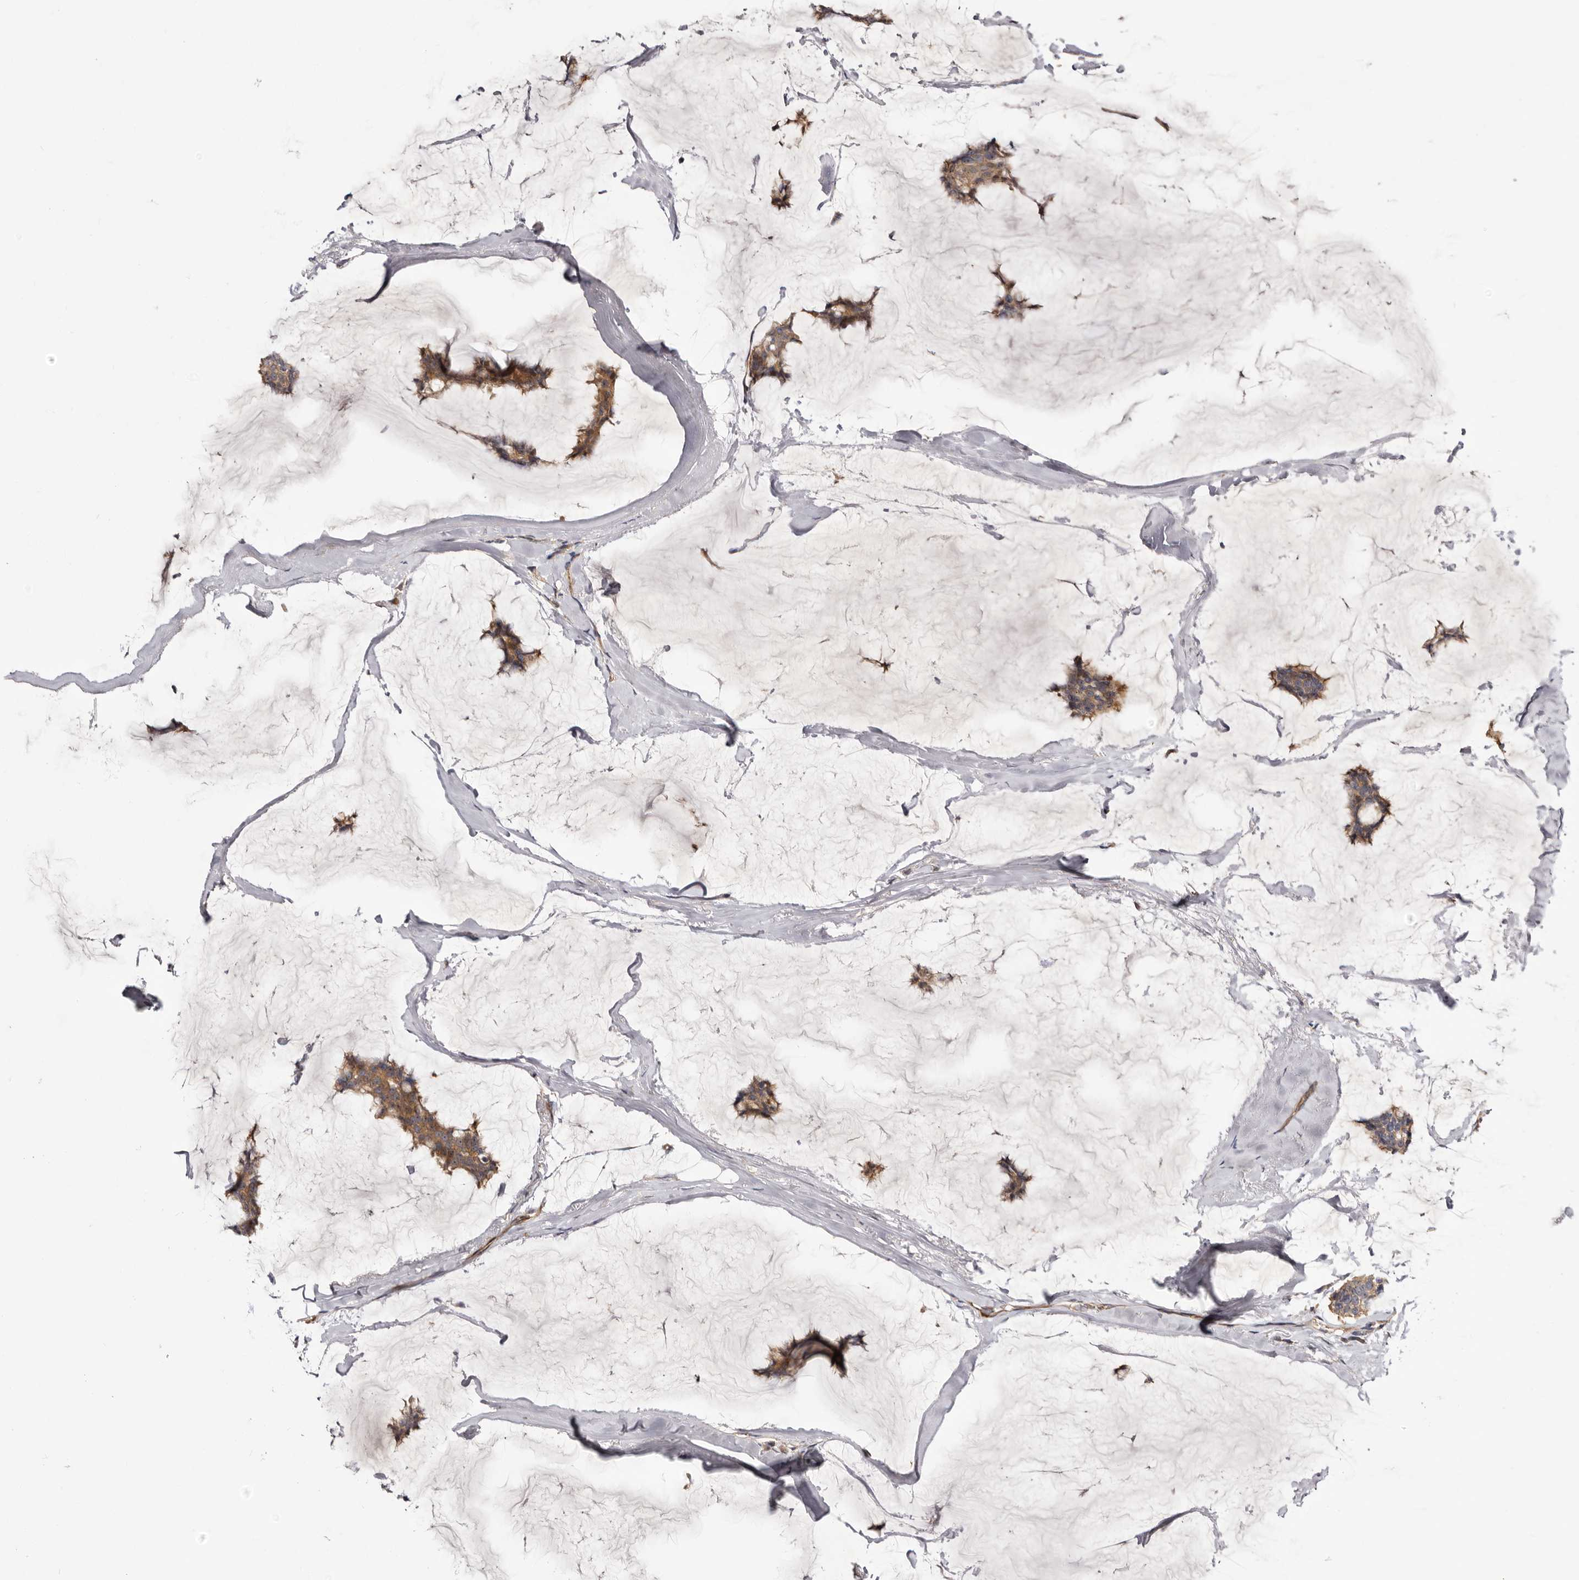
{"staining": {"intensity": "moderate", "quantity": ">75%", "location": "cytoplasmic/membranous"}, "tissue": "breast cancer", "cell_type": "Tumor cells", "image_type": "cancer", "snomed": [{"axis": "morphology", "description": "Duct carcinoma"}, {"axis": "topography", "description": "Breast"}], "caption": "Moderate cytoplasmic/membranous positivity for a protein is seen in approximately >75% of tumor cells of breast cancer using immunohistochemistry (IHC).", "gene": "PANK4", "patient": {"sex": "female", "age": 93}}